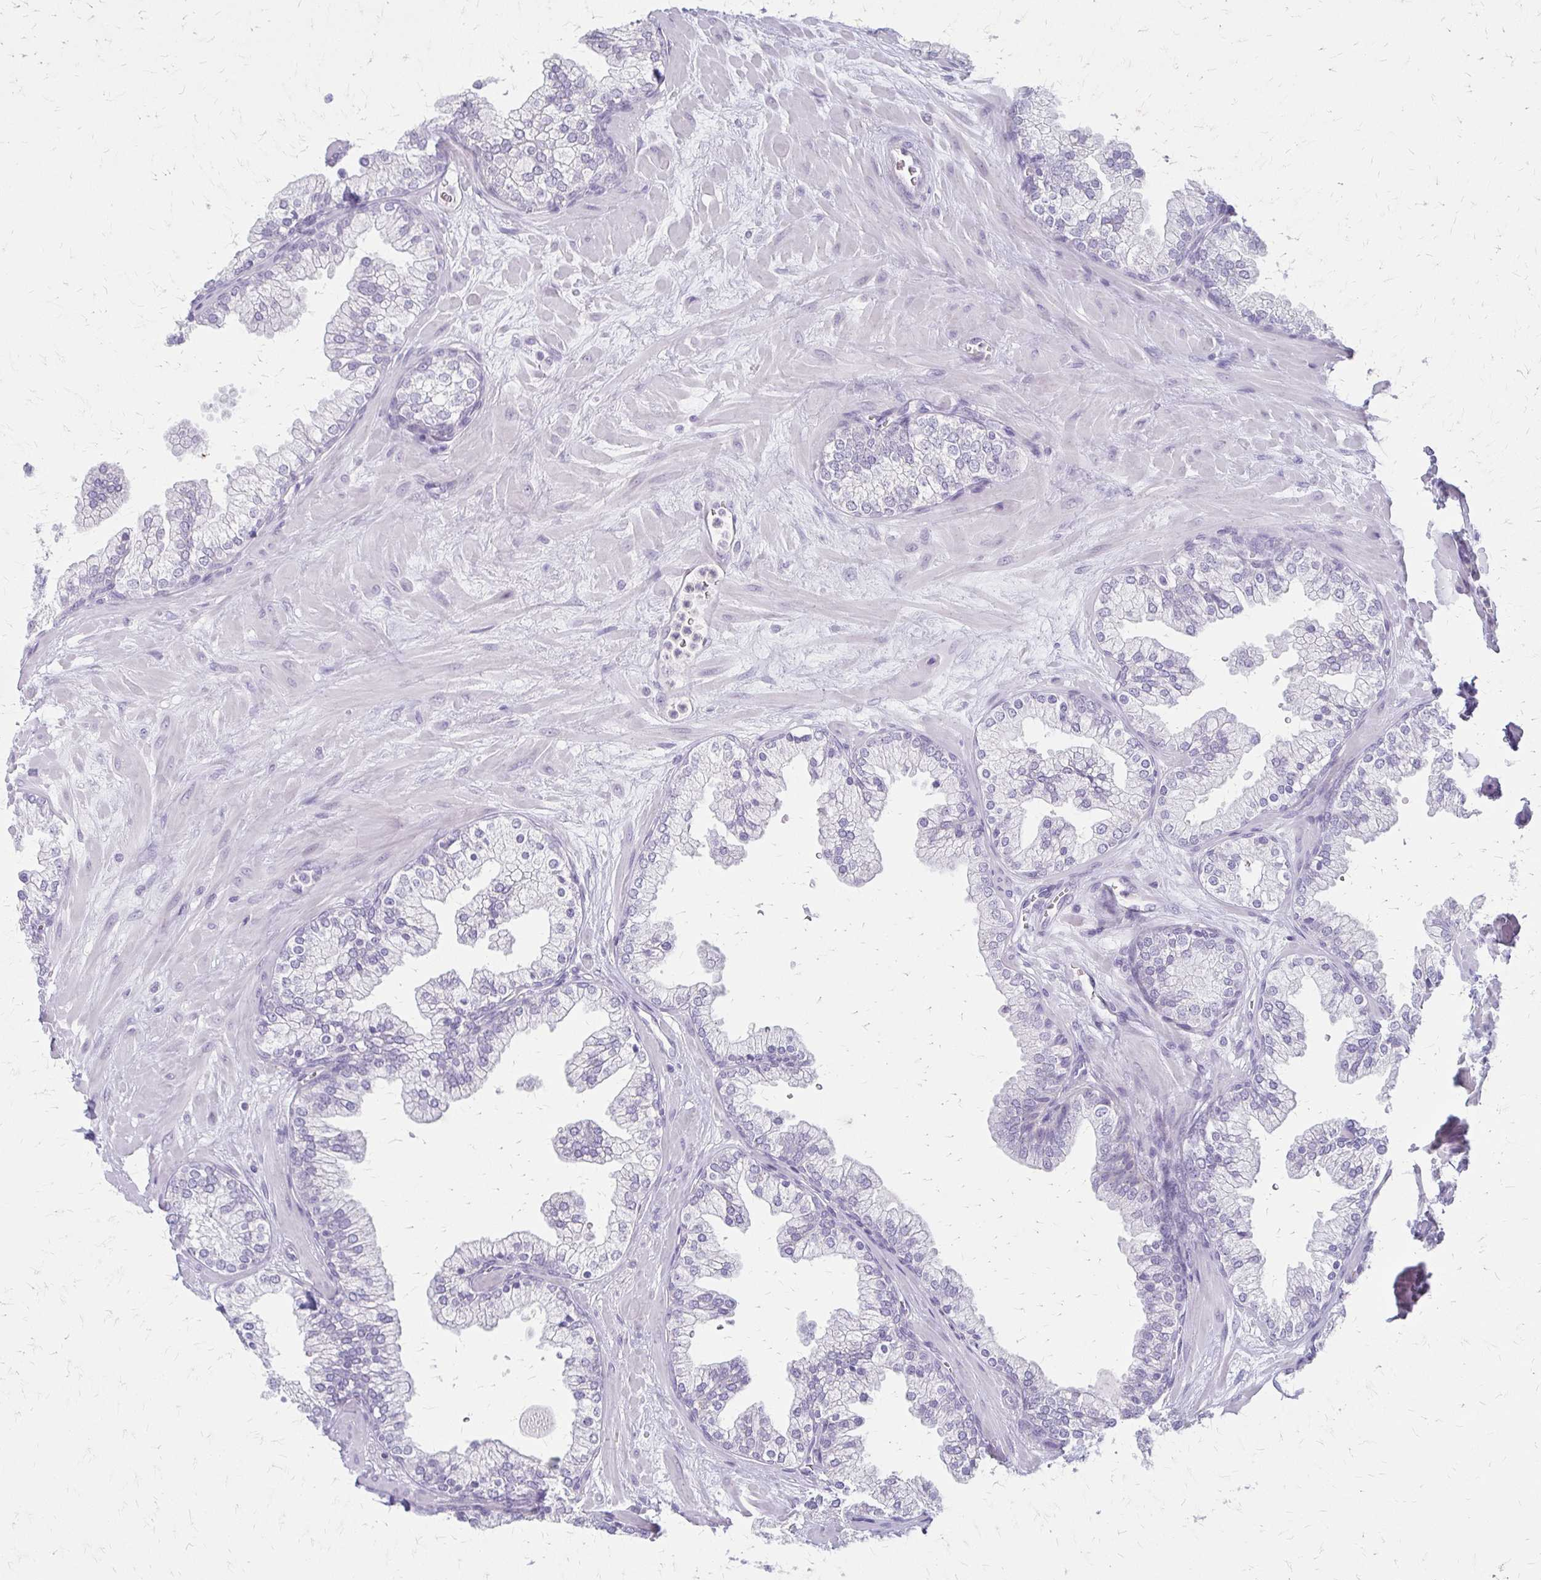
{"staining": {"intensity": "negative", "quantity": "none", "location": "none"}, "tissue": "prostate", "cell_type": "Glandular cells", "image_type": "normal", "snomed": [{"axis": "morphology", "description": "Normal tissue, NOS"}, {"axis": "topography", "description": "Prostate"}, {"axis": "topography", "description": "Peripheral nerve tissue"}], "caption": "Glandular cells are negative for protein expression in benign human prostate. The staining is performed using DAB brown chromogen with nuclei counter-stained in using hematoxylin.", "gene": "ACP5", "patient": {"sex": "male", "age": 61}}